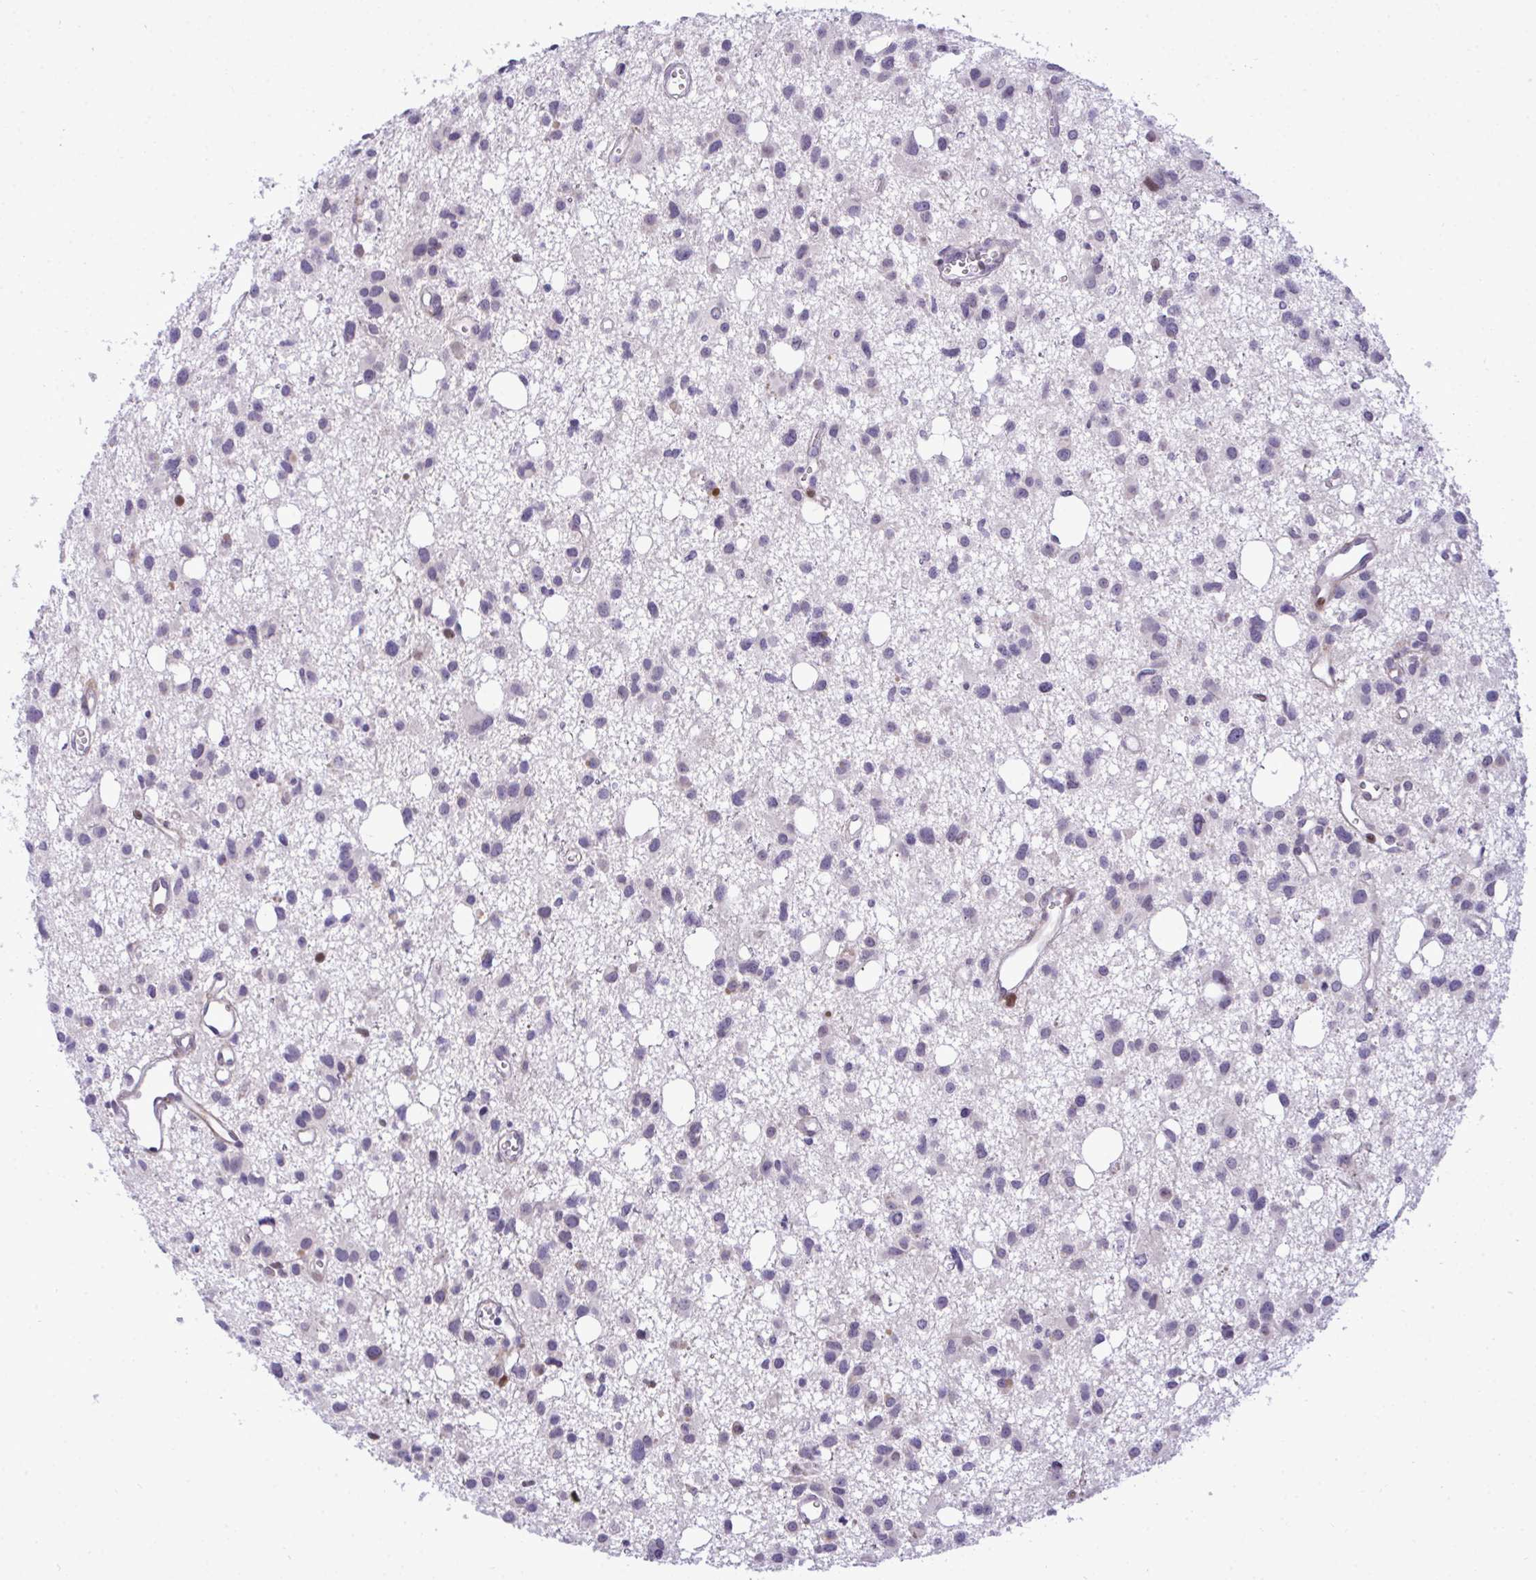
{"staining": {"intensity": "negative", "quantity": "none", "location": "none"}, "tissue": "glioma", "cell_type": "Tumor cells", "image_type": "cancer", "snomed": [{"axis": "morphology", "description": "Glioma, malignant, High grade"}, {"axis": "topography", "description": "Brain"}], "caption": "Glioma was stained to show a protein in brown. There is no significant positivity in tumor cells.", "gene": "CASTOR2", "patient": {"sex": "male", "age": 23}}